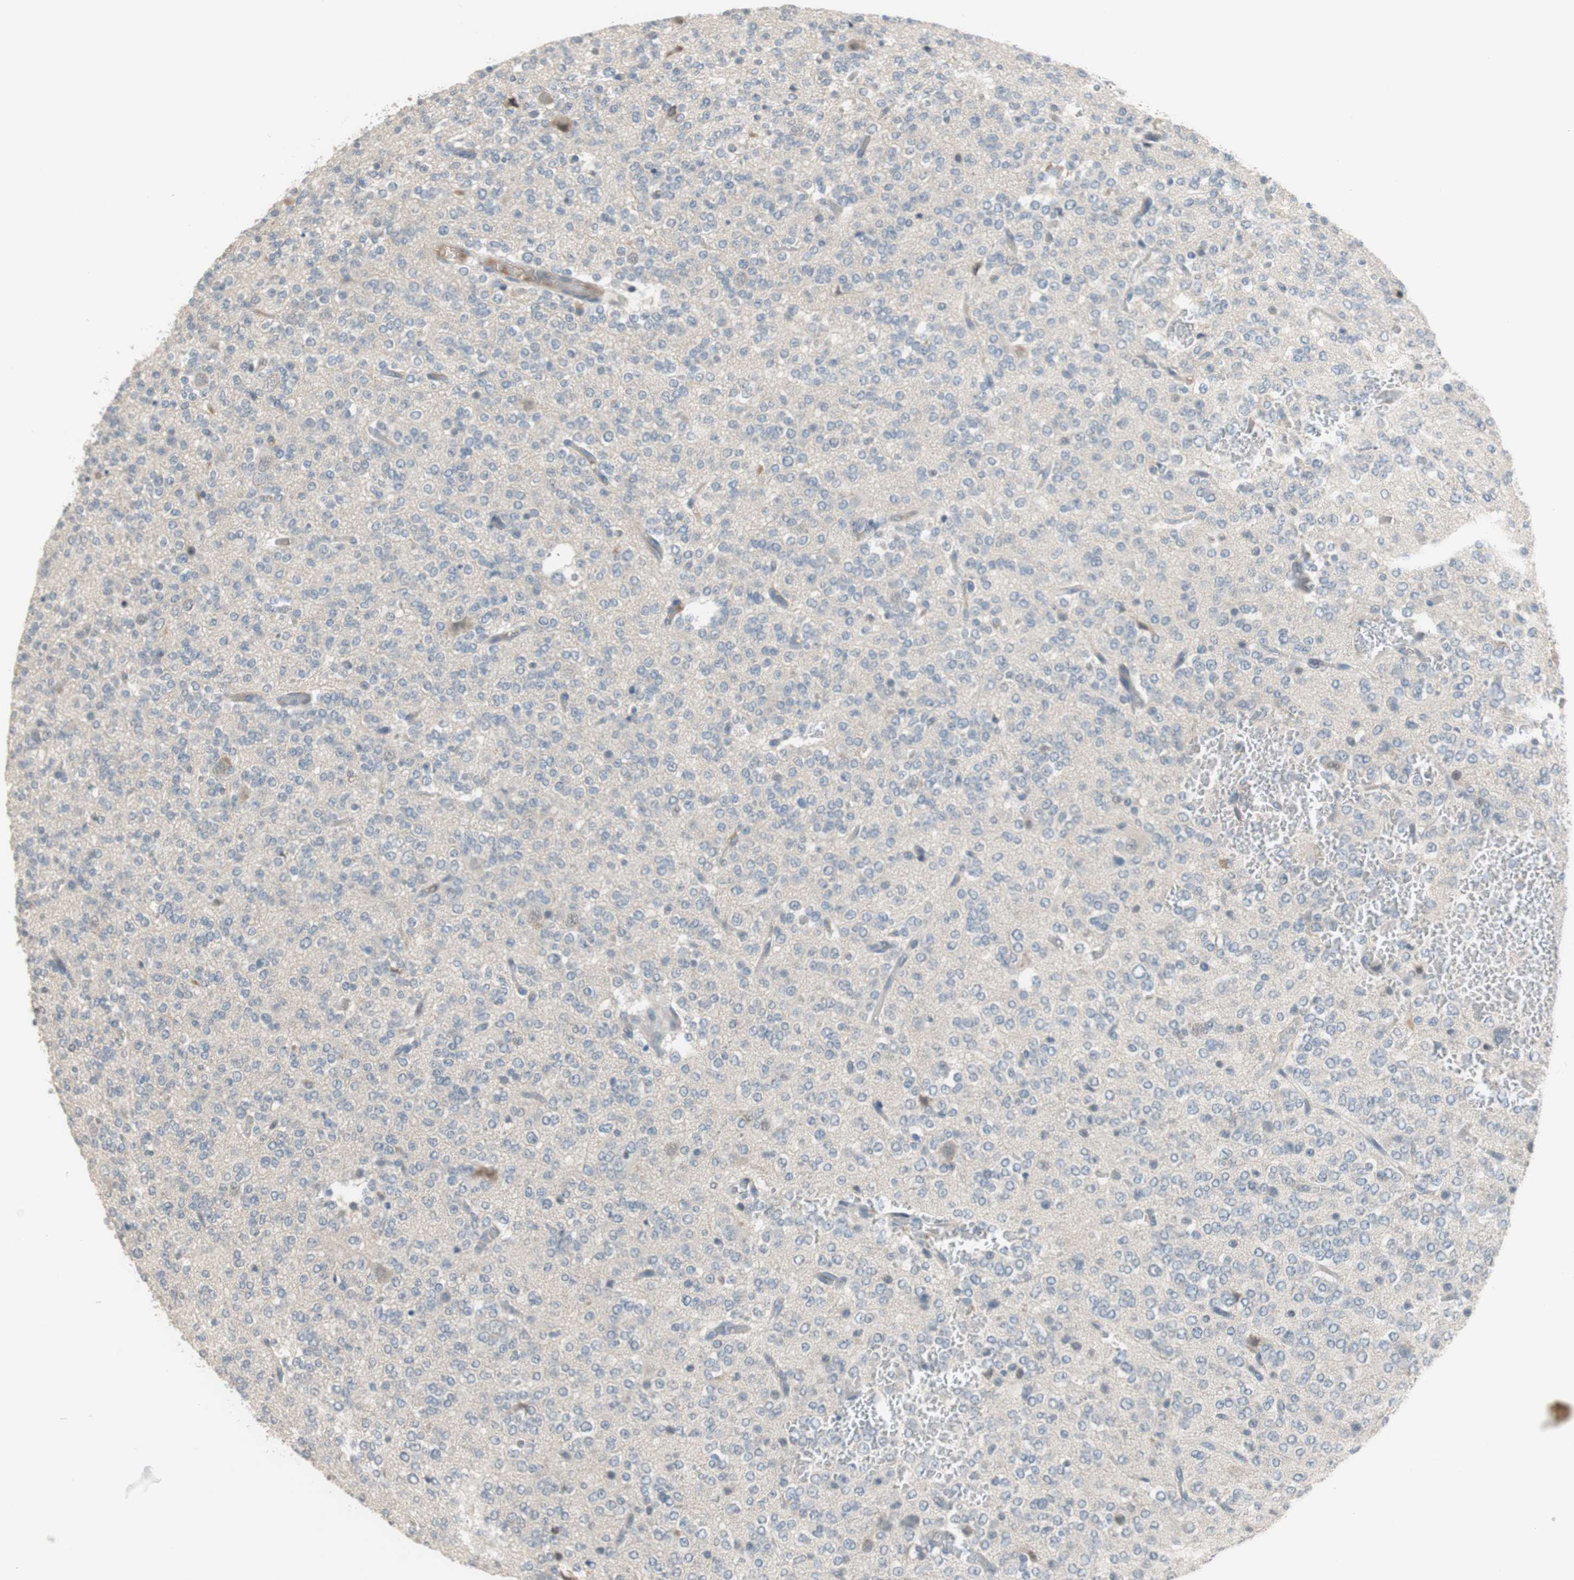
{"staining": {"intensity": "negative", "quantity": "none", "location": "none"}, "tissue": "glioma", "cell_type": "Tumor cells", "image_type": "cancer", "snomed": [{"axis": "morphology", "description": "Glioma, malignant, Low grade"}, {"axis": "topography", "description": "Brain"}], "caption": "IHC of malignant glioma (low-grade) displays no staining in tumor cells.", "gene": "COL12A1", "patient": {"sex": "male", "age": 38}}